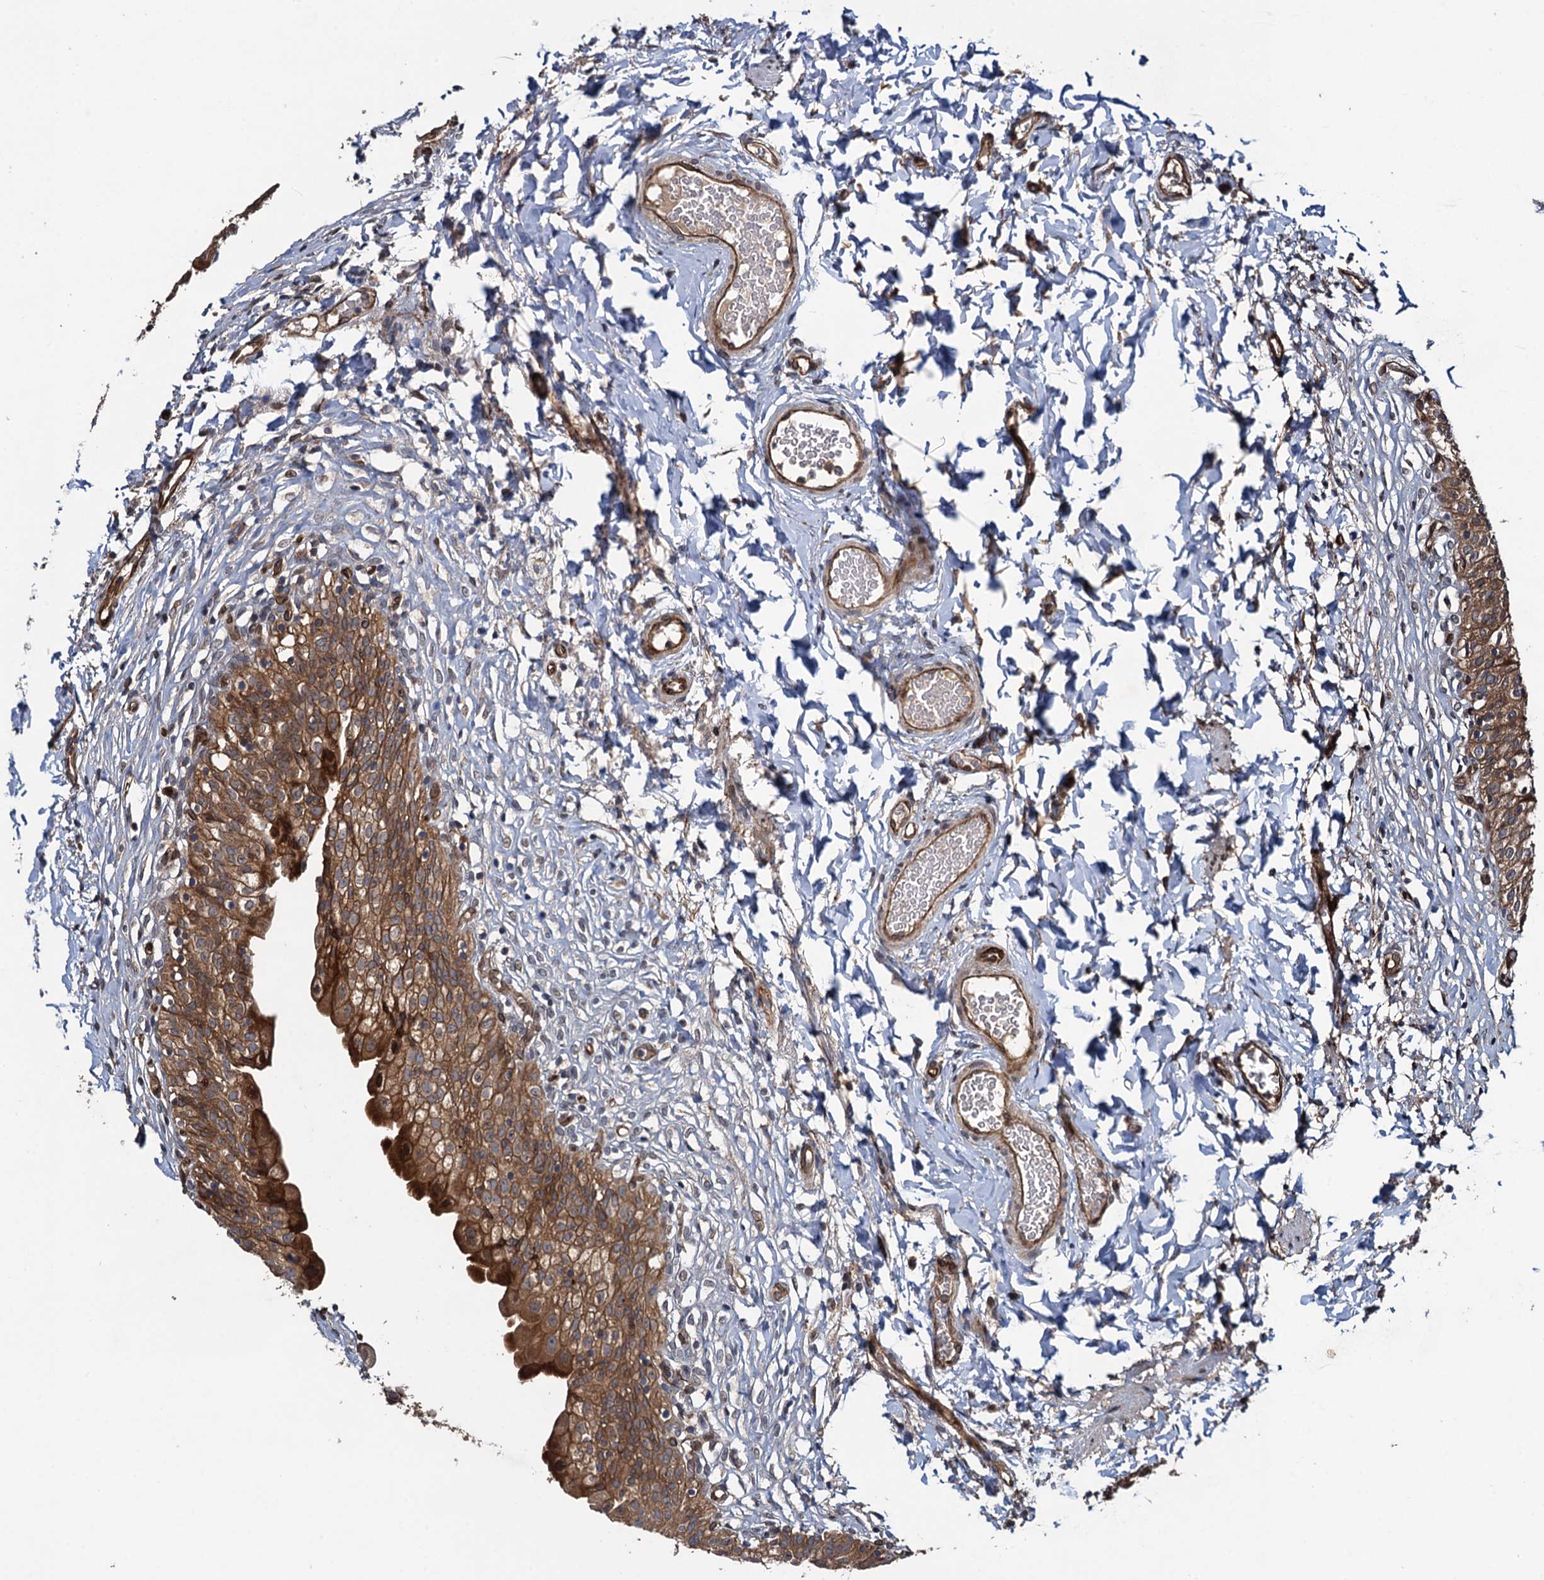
{"staining": {"intensity": "moderate", "quantity": ">75%", "location": "cytoplasmic/membranous"}, "tissue": "urinary bladder", "cell_type": "Urothelial cells", "image_type": "normal", "snomed": [{"axis": "morphology", "description": "Normal tissue, NOS"}, {"axis": "topography", "description": "Urinary bladder"}], "caption": "Urothelial cells show medium levels of moderate cytoplasmic/membranous positivity in about >75% of cells in benign human urinary bladder.", "gene": "RHOBTB1", "patient": {"sex": "male", "age": 55}}